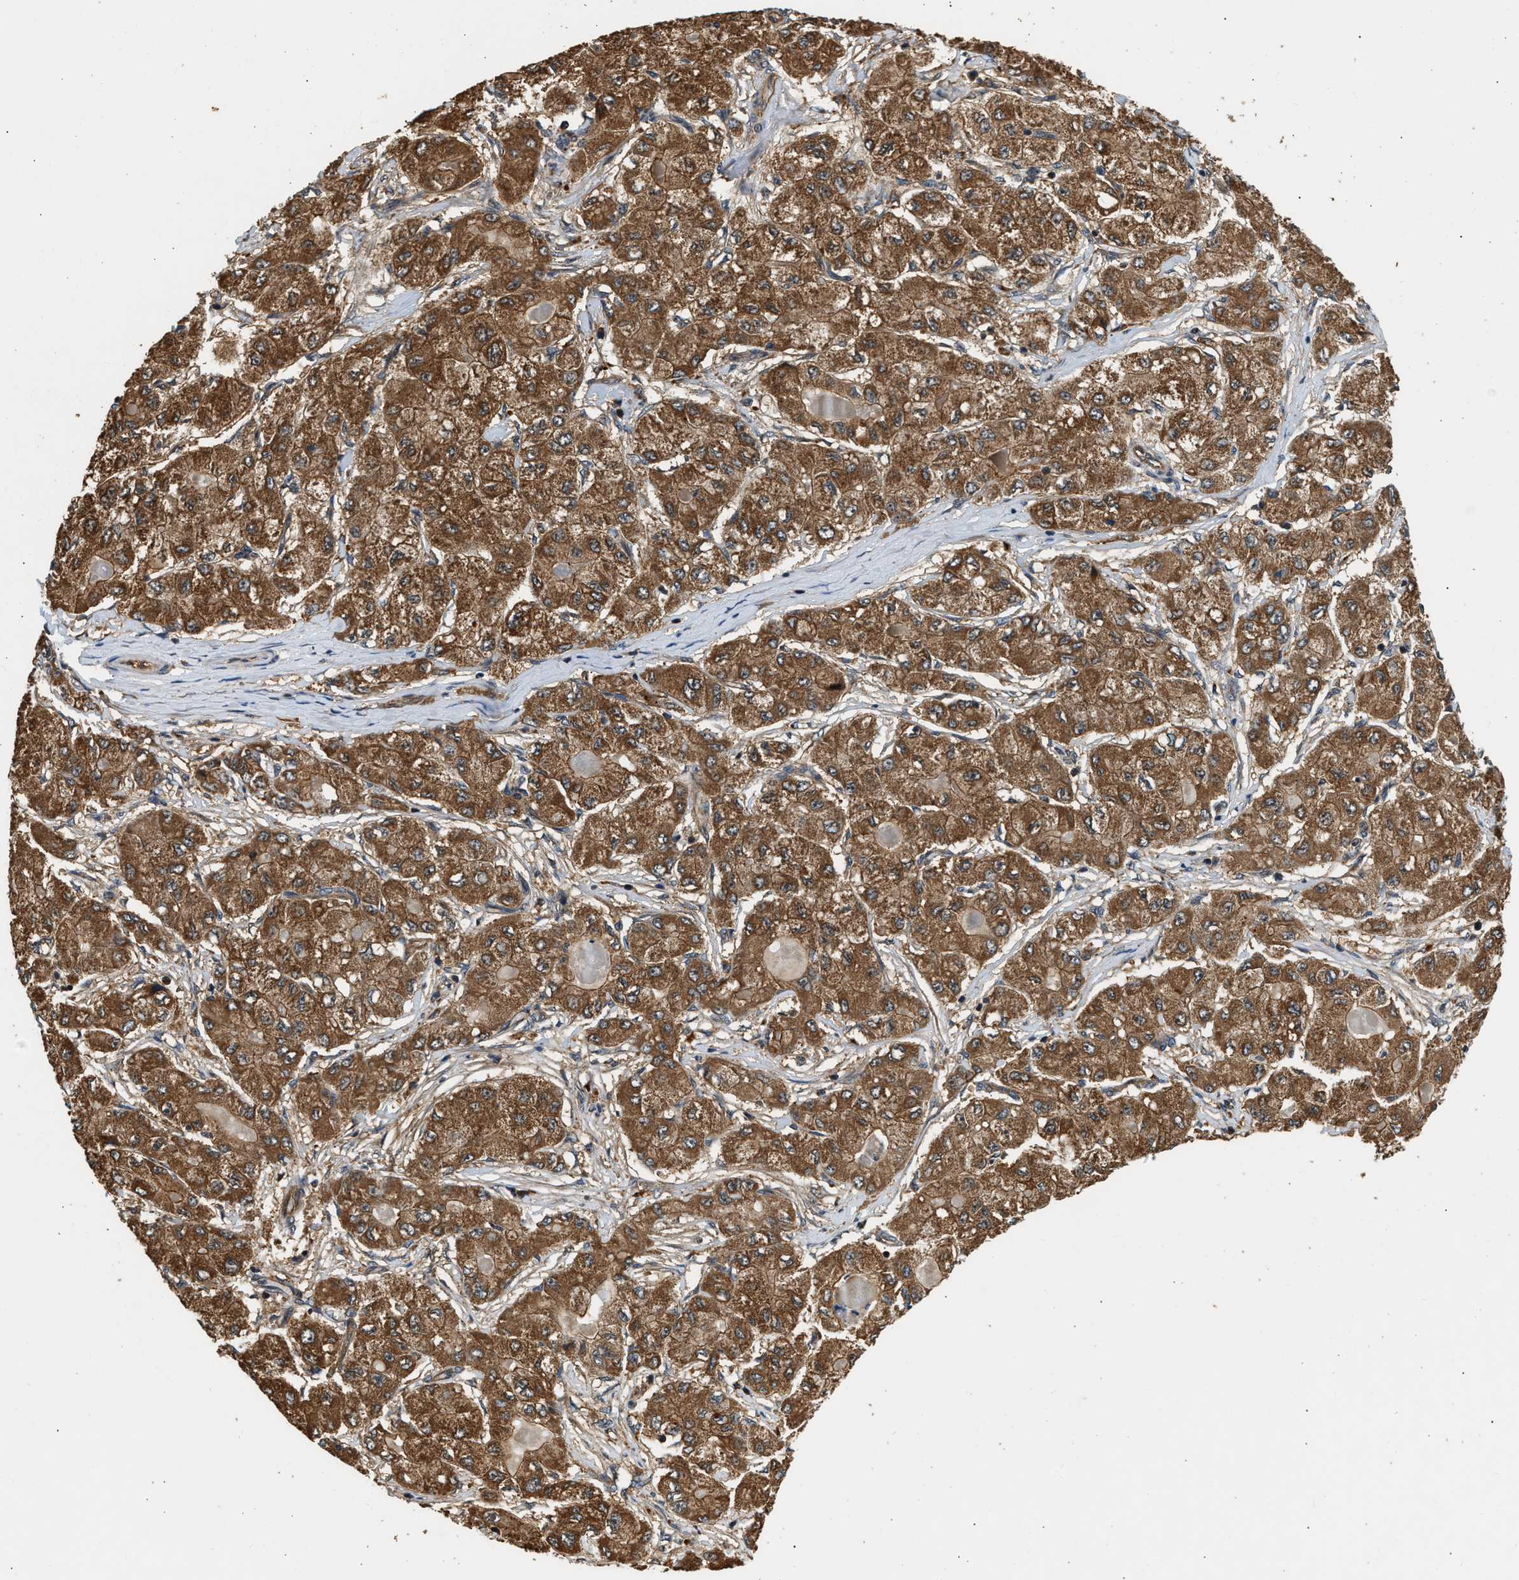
{"staining": {"intensity": "strong", "quantity": ">75%", "location": "cytoplasmic/membranous"}, "tissue": "liver cancer", "cell_type": "Tumor cells", "image_type": "cancer", "snomed": [{"axis": "morphology", "description": "Carcinoma, Hepatocellular, NOS"}, {"axis": "topography", "description": "Liver"}], "caption": "This is an image of IHC staining of liver hepatocellular carcinoma, which shows strong staining in the cytoplasmic/membranous of tumor cells.", "gene": "DUSP14", "patient": {"sex": "male", "age": 80}}